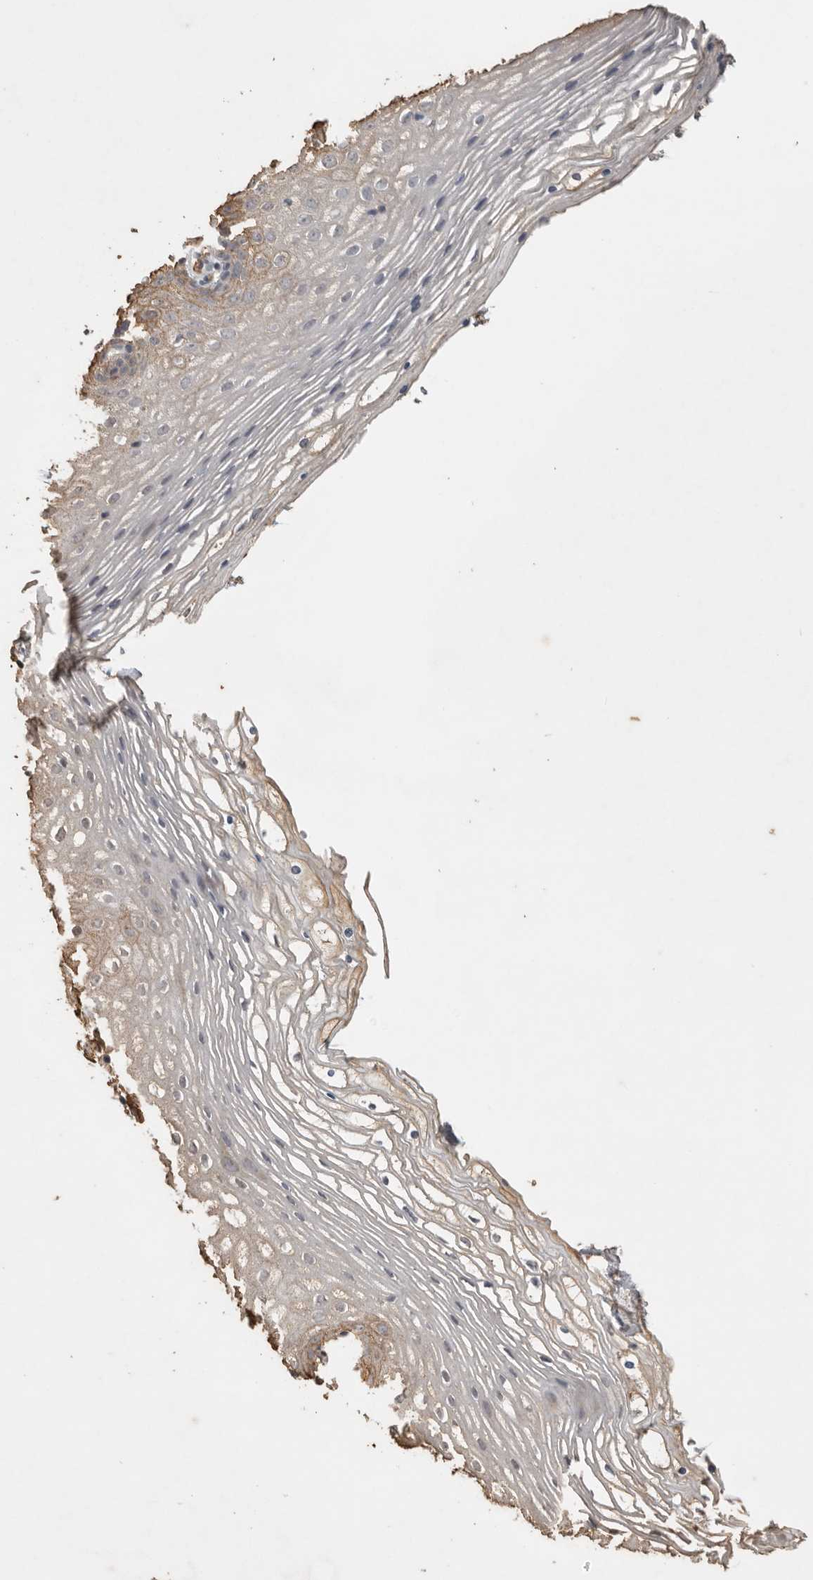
{"staining": {"intensity": "weak", "quantity": "<25%", "location": "cytoplasmic/membranous"}, "tissue": "vagina", "cell_type": "Squamous epithelial cells", "image_type": "normal", "snomed": [{"axis": "morphology", "description": "Normal tissue, NOS"}, {"axis": "topography", "description": "Vagina"}], "caption": "This is a photomicrograph of immunohistochemistry (IHC) staining of normal vagina, which shows no positivity in squamous epithelial cells. (Immunohistochemistry, brightfield microscopy, high magnification).", "gene": "IL27", "patient": {"sex": "female", "age": 32}}